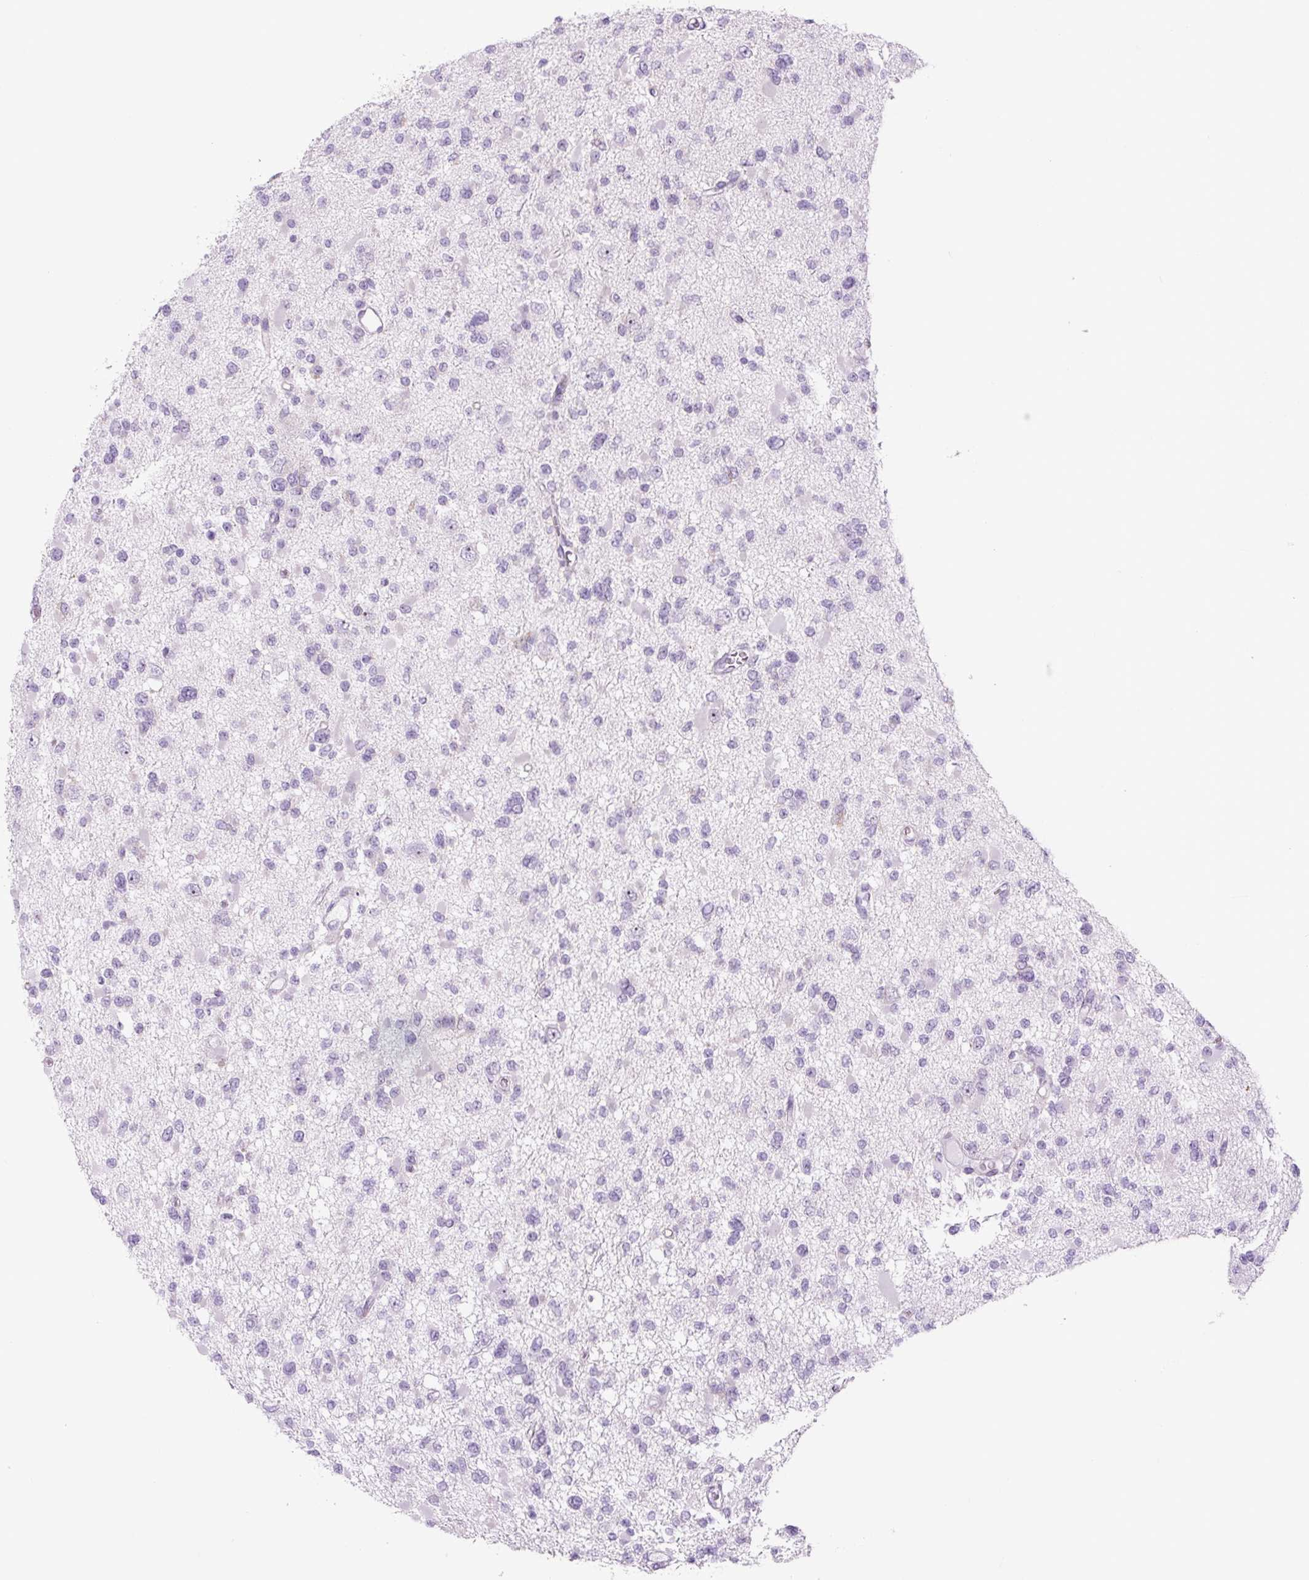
{"staining": {"intensity": "negative", "quantity": "none", "location": "none"}, "tissue": "glioma", "cell_type": "Tumor cells", "image_type": "cancer", "snomed": [{"axis": "morphology", "description": "Glioma, malignant, Low grade"}, {"axis": "topography", "description": "Brain"}], "caption": "Tumor cells are negative for brown protein staining in low-grade glioma (malignant).", "gene": "RRS1", "patient": {"sex": "female", "age": 22}}